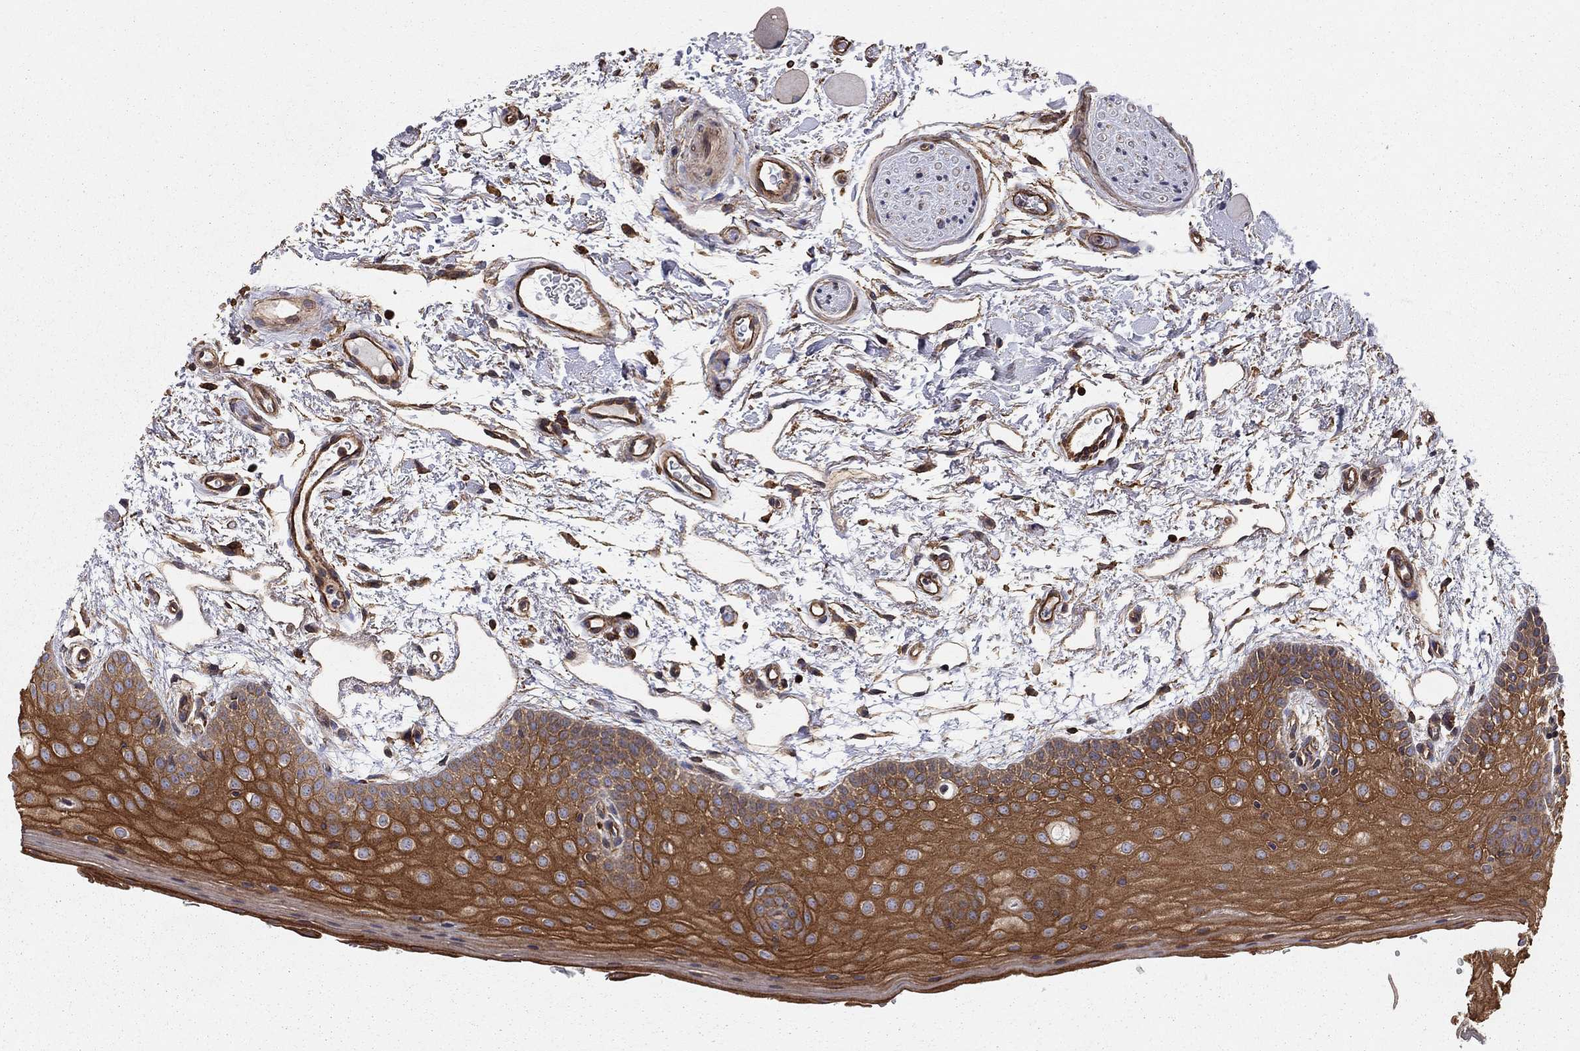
{"staining": {"intensity": "strong", "quantity": ">75%", "location": "cytoplasmic/membranous"}, "tissue": "oral mucosa", "cell_type": "Squamous epithelial cells", "image_type": "normal", "snomed": [{"axis": "morphology", "description": "Normal tissue, NOS"}, {"axis": "topography", "description": "Oral tissue"}, {"axis": "topography", "description": "Tounge, NOS"}], "caption": "Oral mucosa was stained to show a protein in brown. There is high levels of strong cytoplasmic/membranous staining in about >75% of squamous epithelial cells.", "gene": "RASEF", "patient": {"sex": "female", "age": 86}}